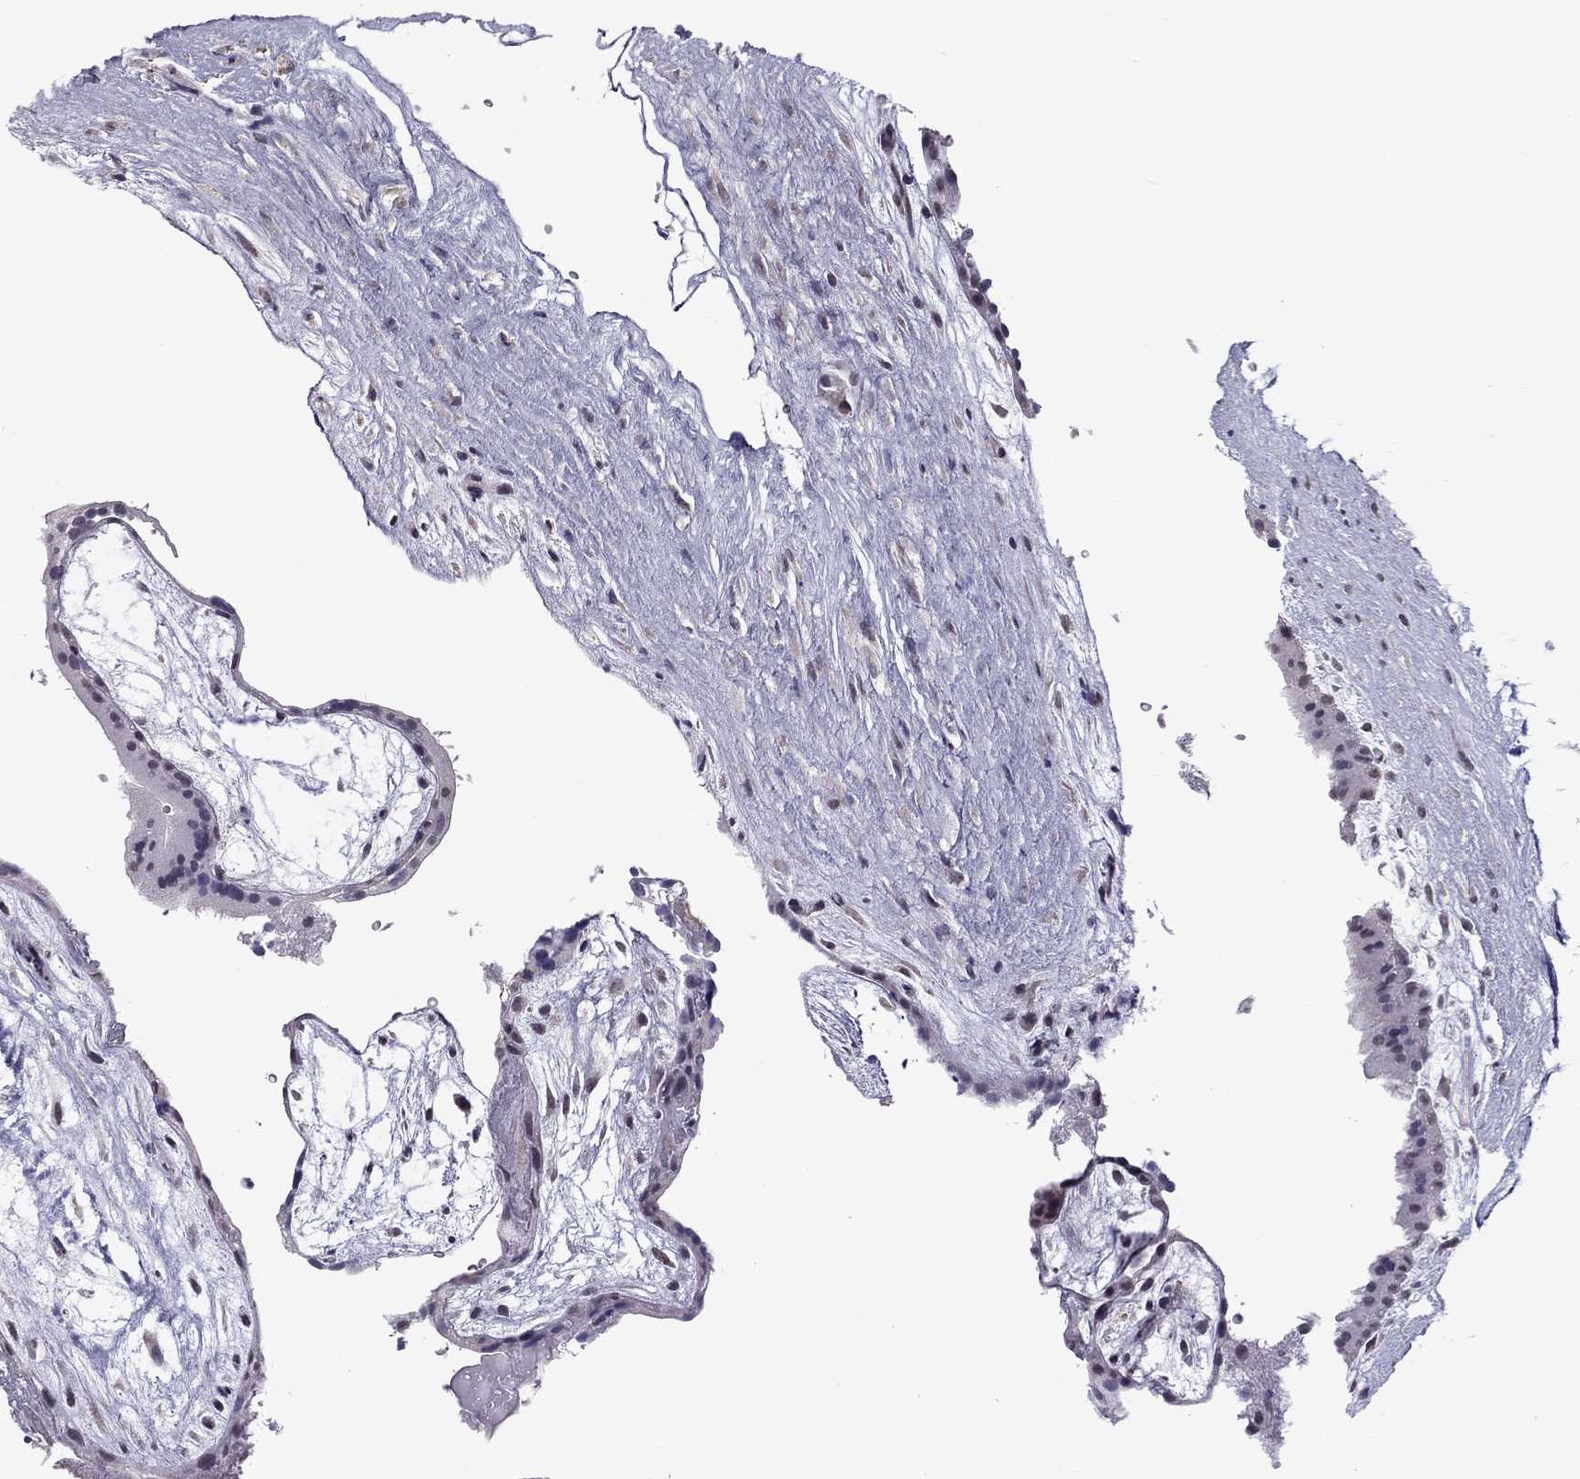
{"staining": {"intensity": "moderate", "quantity": "<25%", "location": "nuclear"}, "tissue": "placenta", "cell_type": "Decidual cells", "image_type": "normal", "snomed": [{"axis": "morphology", "description": "Normal tissue, NOS"}, {"axis": "topography", "description": "Placenta"}], "caption": "Protein staining by IHC exhibits moderate nuclear positivity in approximately <25% of decidual cells in normal placenta. The staining was performed using DAB (3,3'-diaminobenzidine), with brown indicating positive protein expression. Nuclei are stained blue with hematoxylin.", "gene": "PPP1R3A", "patient": {"sex": "female", "age": 19}}